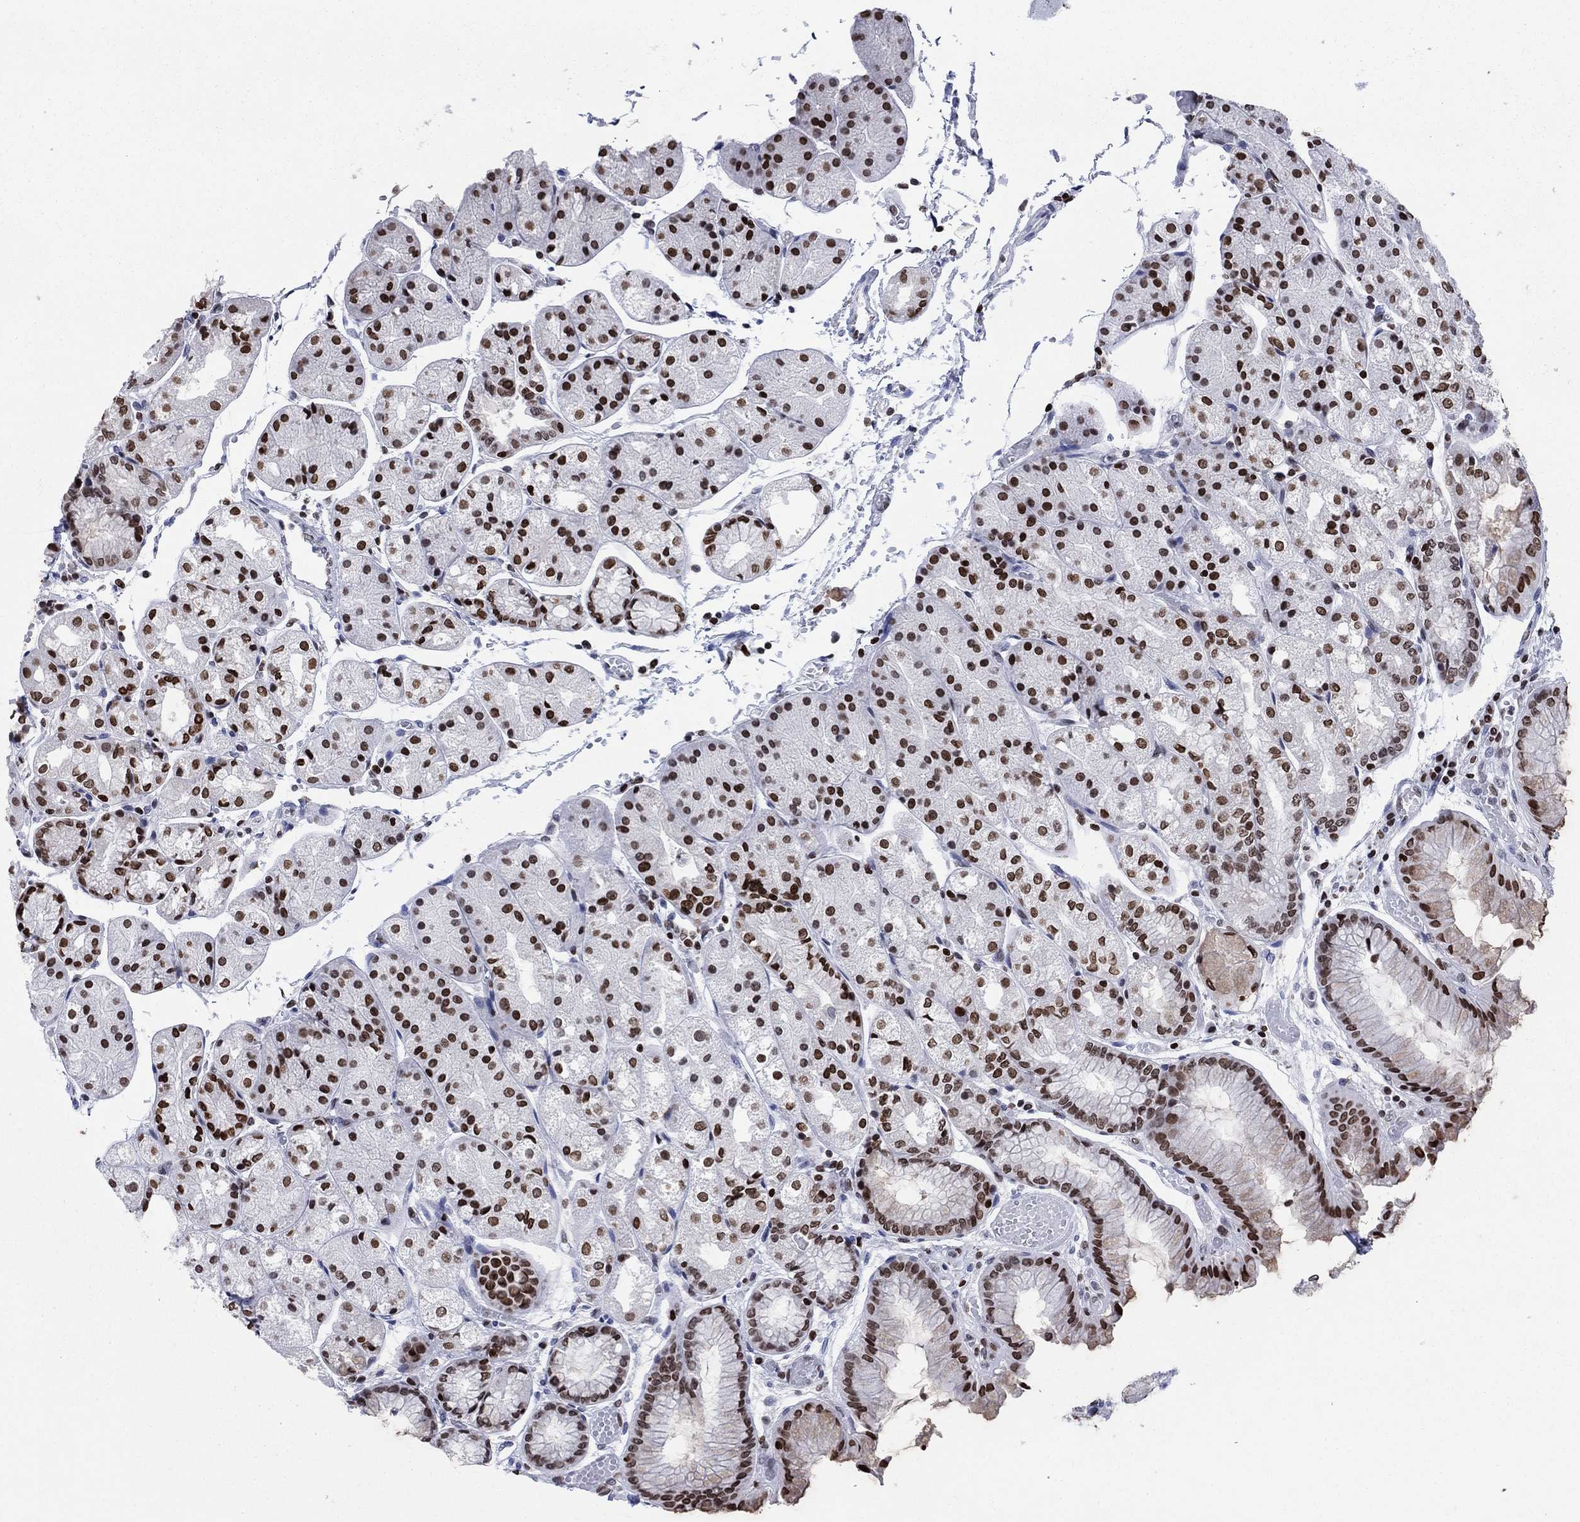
{"staining": {"intensity": "strong", "quantity": "25%-75%", "location": "nuclear"}, "tissue": "stomach", "cell_type": "Glandular cells", "image_type": "normal", "snomed": [{"axis": "morphology", "description": "Normal tissue, NOS"}, {"axis": "topography", "description": "Stomach, upper"}], "caption": "The histopathology image reveals a brown stain indicating the presence of a protein in the nuclear of glandular cells in stomach. (DAB (3,3'-diaminobenzidine) IHC with brightfield microscopy, high magnification).", "gene": "HMGA1", "patient": {"sex": "male", "age": 72}}